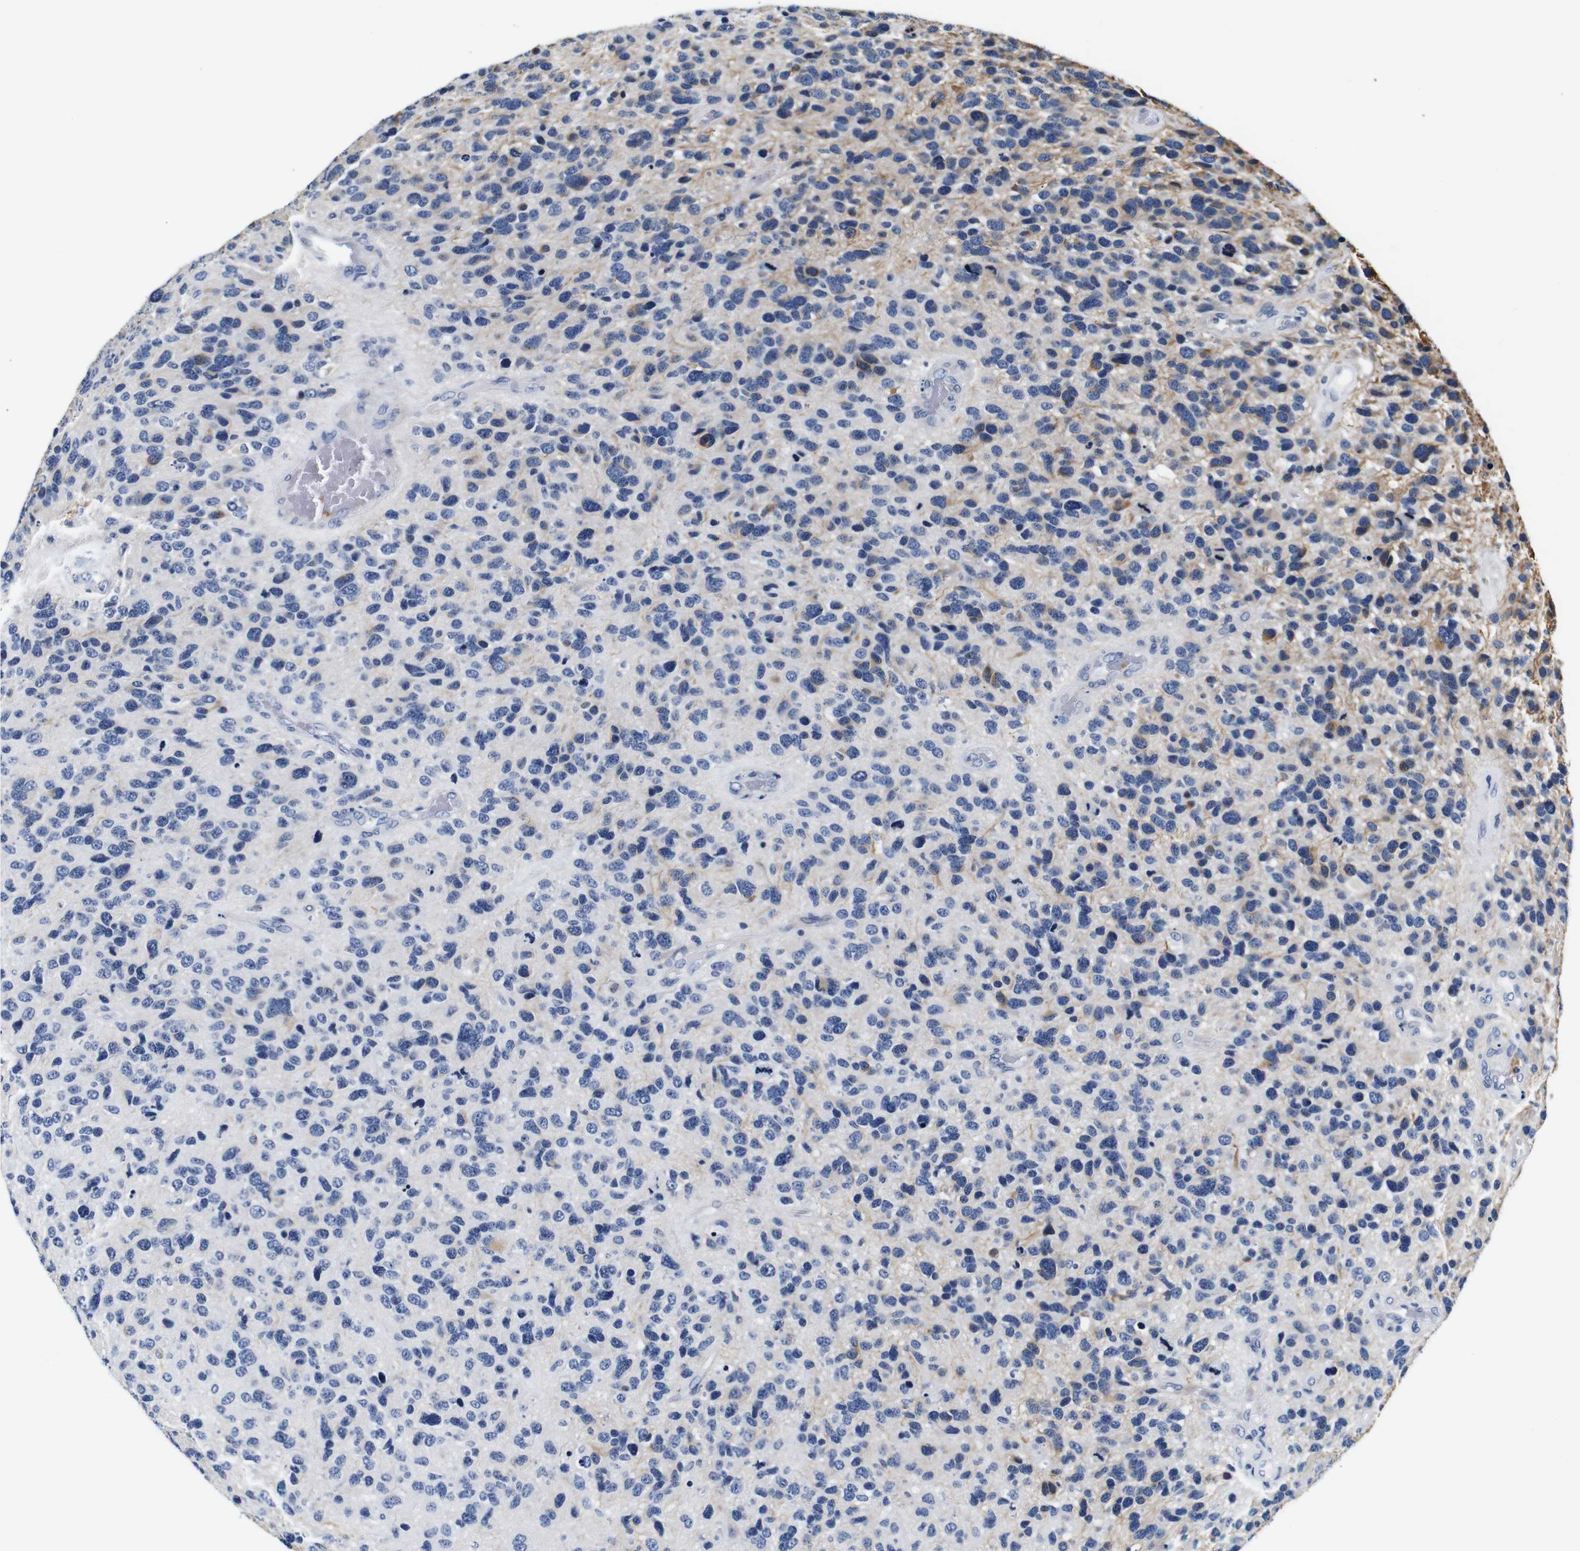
{"staining": {"intensity": "weak", "quantity": "<25%", "location": "cytoplasmic/membranous"}, "tissue": "glioma", "cell_type": "Tumor cells", "image_type": "cancer", "snomed": [{"axis": "morphology", "description": "Glioma, malignant, High grade"}, {"axis": "topography", "description": "Brain"}], "caption": "The immunohistochemistry (IHC) histopathology image has no significant positivity in tumor cells of malignant high-grade glioma tissue.", "gene": "GP1BA", "patient": {"sex": "female", "age": 58}}